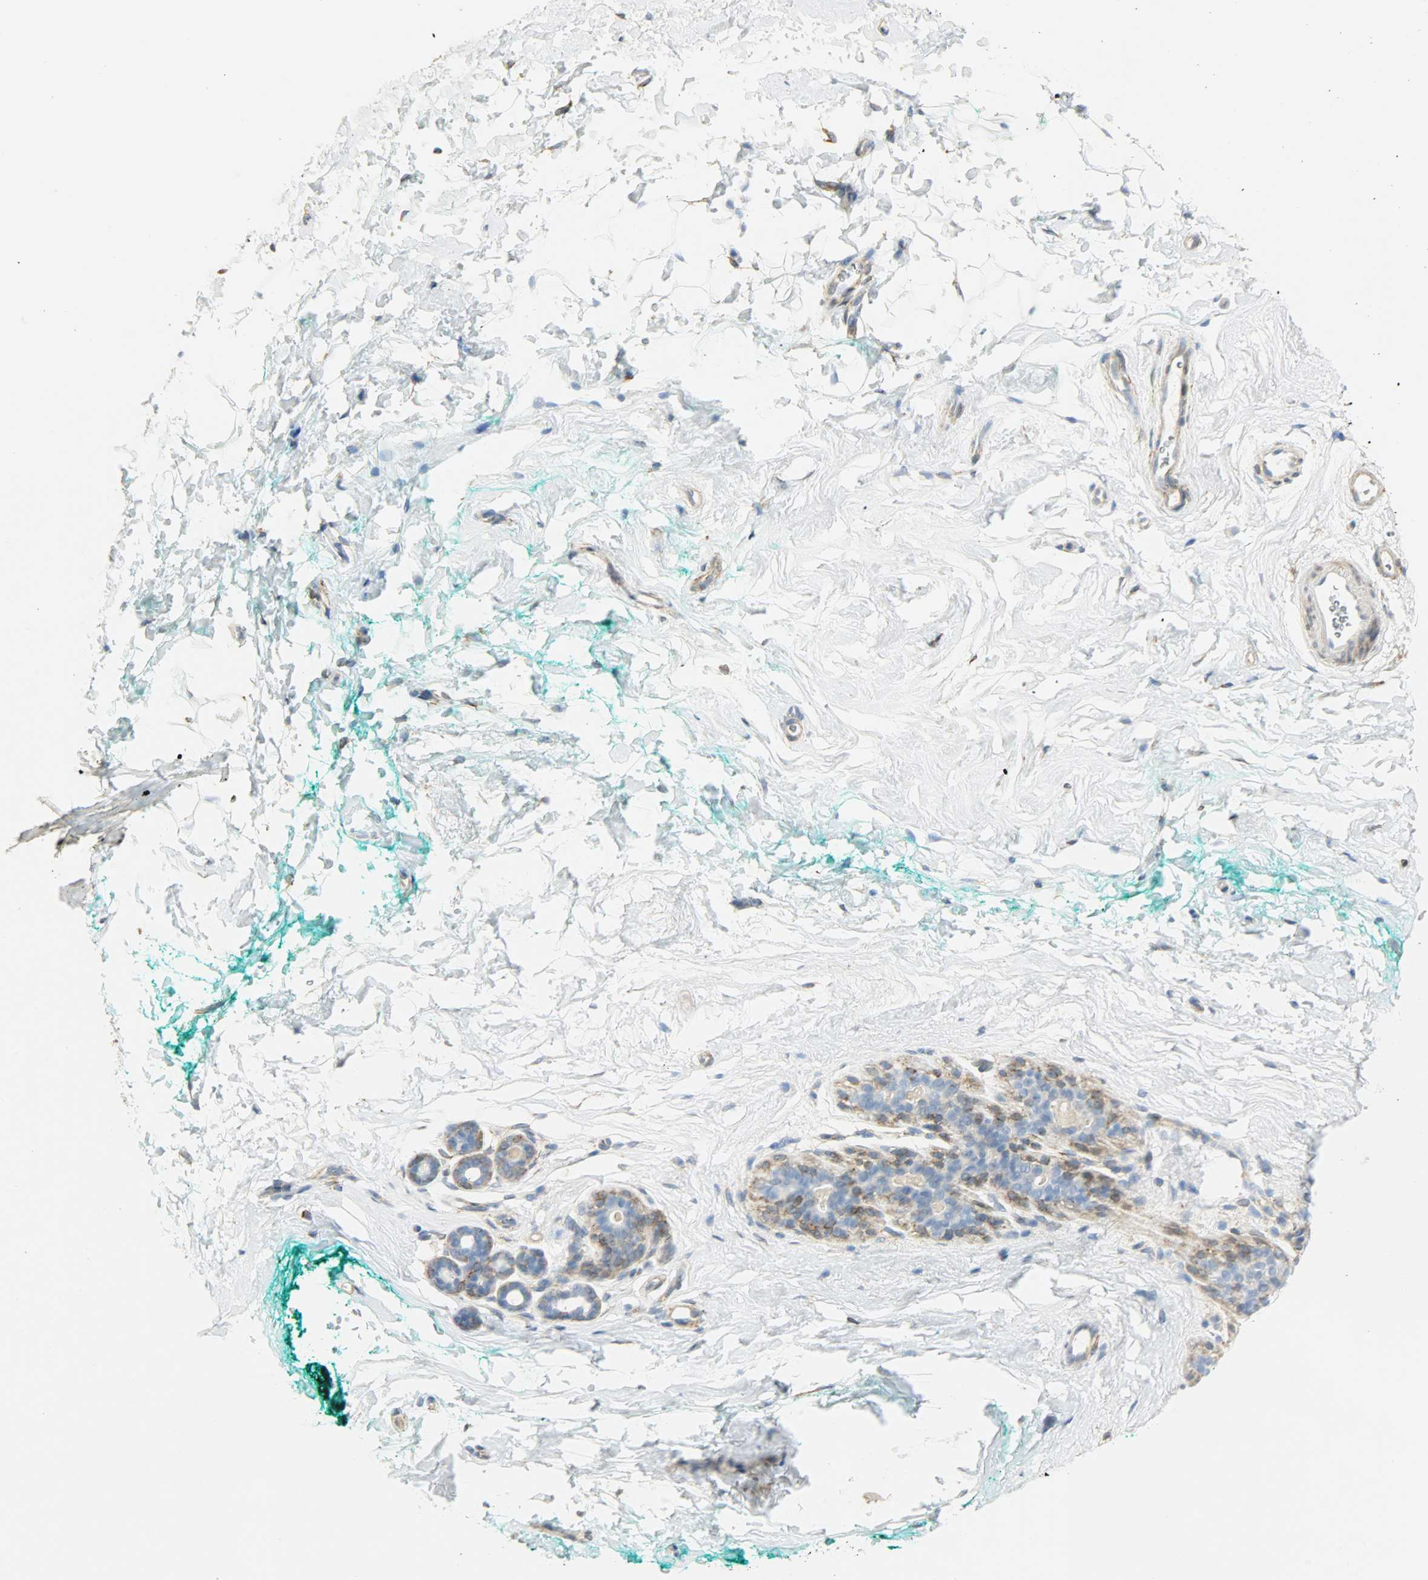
{"staining": {"intensity": "negative", "quantity": "none", "location": "none"}, "tissue": "breast", "cell_type": "Adipocytes", "image_type": "normal", "snomed": [{"axis": "morphology", "description": "Normal tissue, NOS"}, {"axis": "topography", "description": "Breast"}], "caption": "The micrograph demonstrates no staining of adipocytes in normal breast.", "gene": "PKD2", "patient": {"sex": "female", "age": 52}}